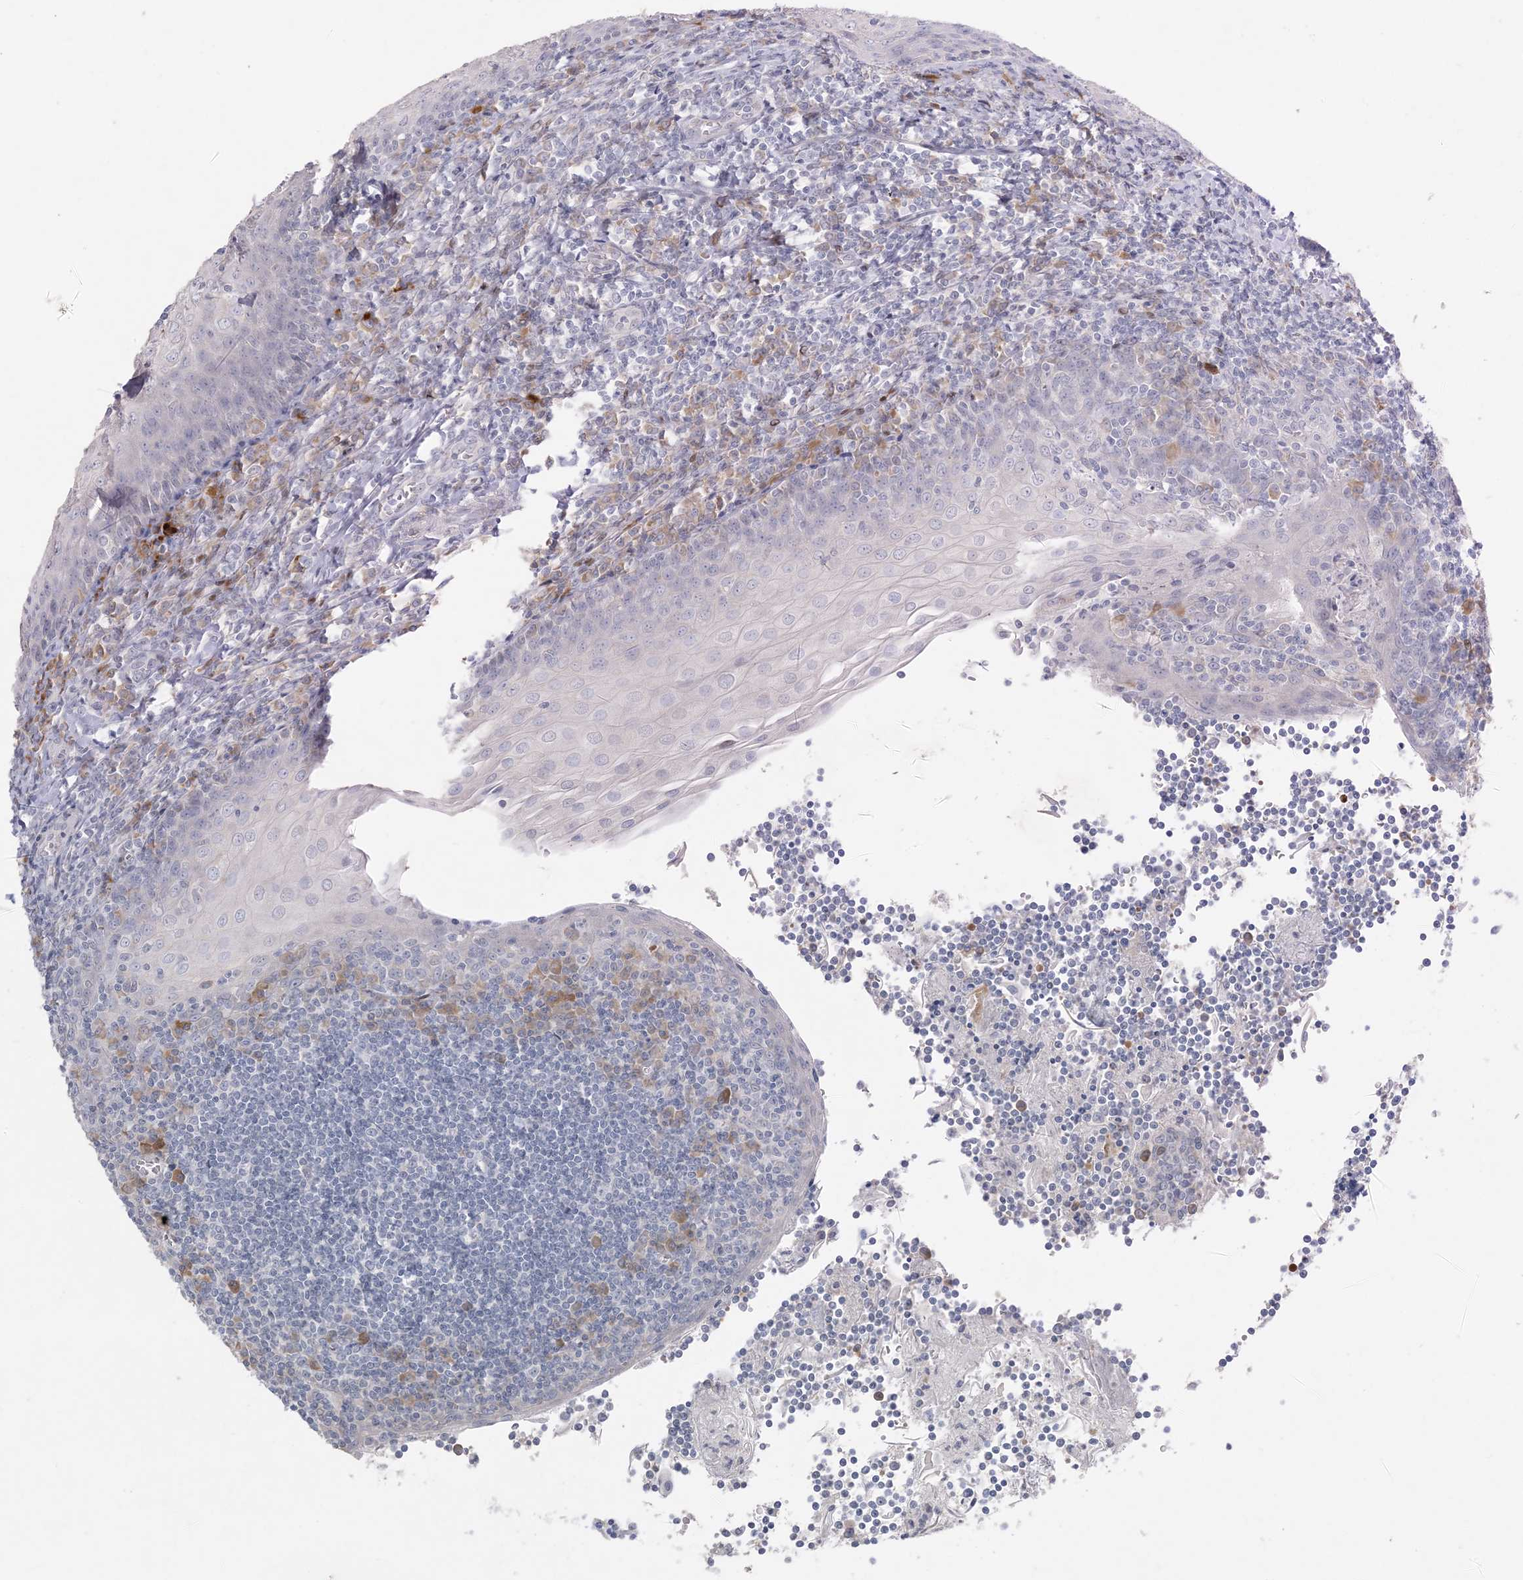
{"staining": {"intensity": "negative", "quantity": "none", "location": "none"}, "tissue": "tonsil", "cell_type": "Germinal center cells", "image_type": "normal", "snomed": [{"axis": "morphology", "description": "Normal tissue, NOS"}, {"axis": "topography", "description": "Tonsil"}], "caption": "This is an immunohistochemistry (IHC) photomicrograph of normal tonsil. There is no staining in germinal center cells.", "gene": "ZNF385D", "patient": {"sex": "male", "age": 27}}